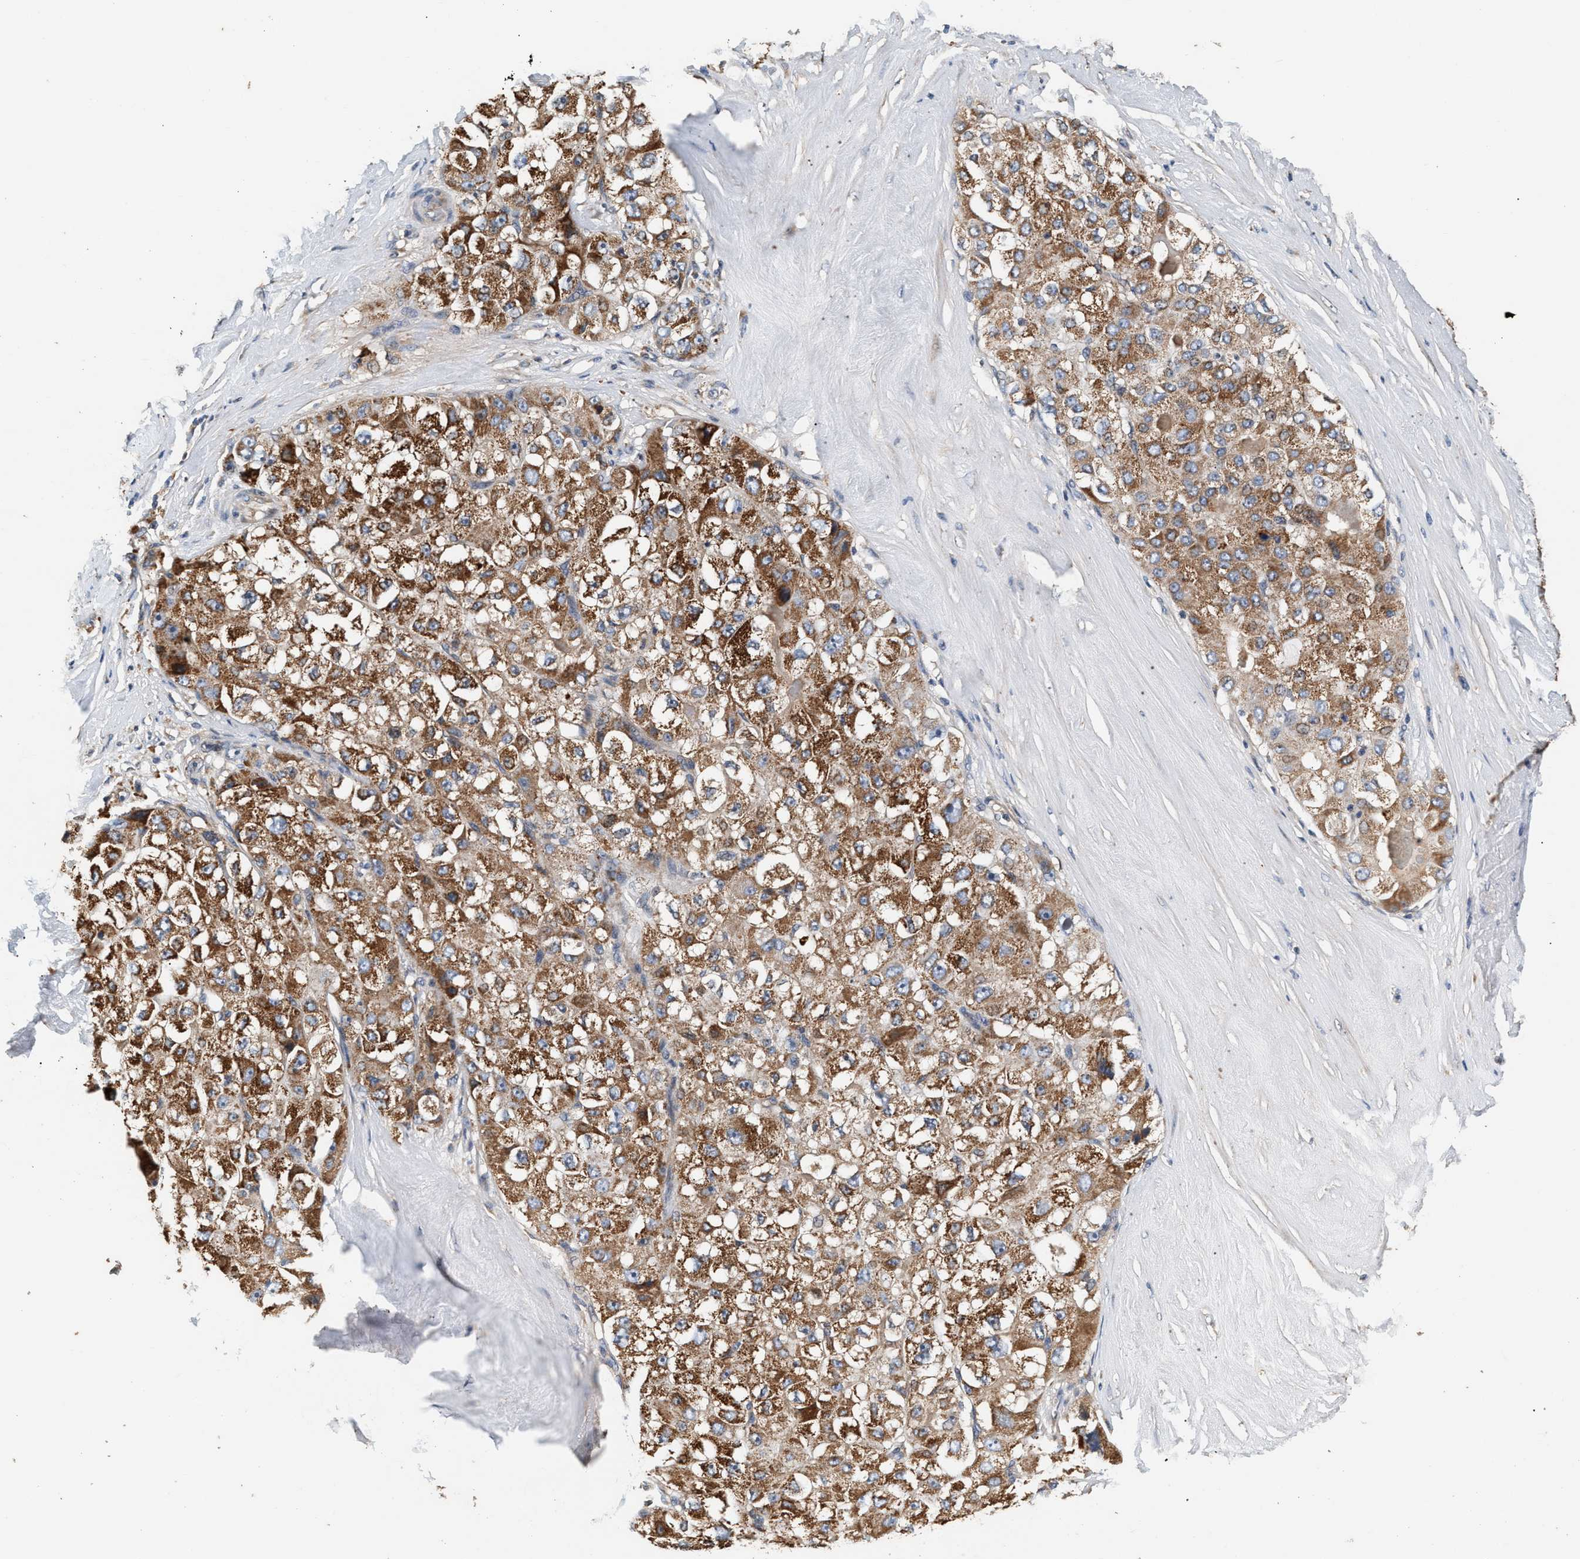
{"staining": {"intensity": "strong", "quantity": ">75%", "location": "cytoplasmic/membranous"}, "tissue": "liver cancer", "cell_type": "Tumor cells", "image_type": "cancer", "snomed": [{"axis": "morphology", "description": "Carcinoma, Hepatocellular, NOS"}, {"axis": "topography", "description": "Liver"}], "caption": "The image displays a brown stain indicating the presence of a protein in the cytoplasmic/membranous of tumor cells in liver cancer (hepatocellular carcinoma).", "gene": "PTGR3", "patient": {"sex": "male", "age": 80}}